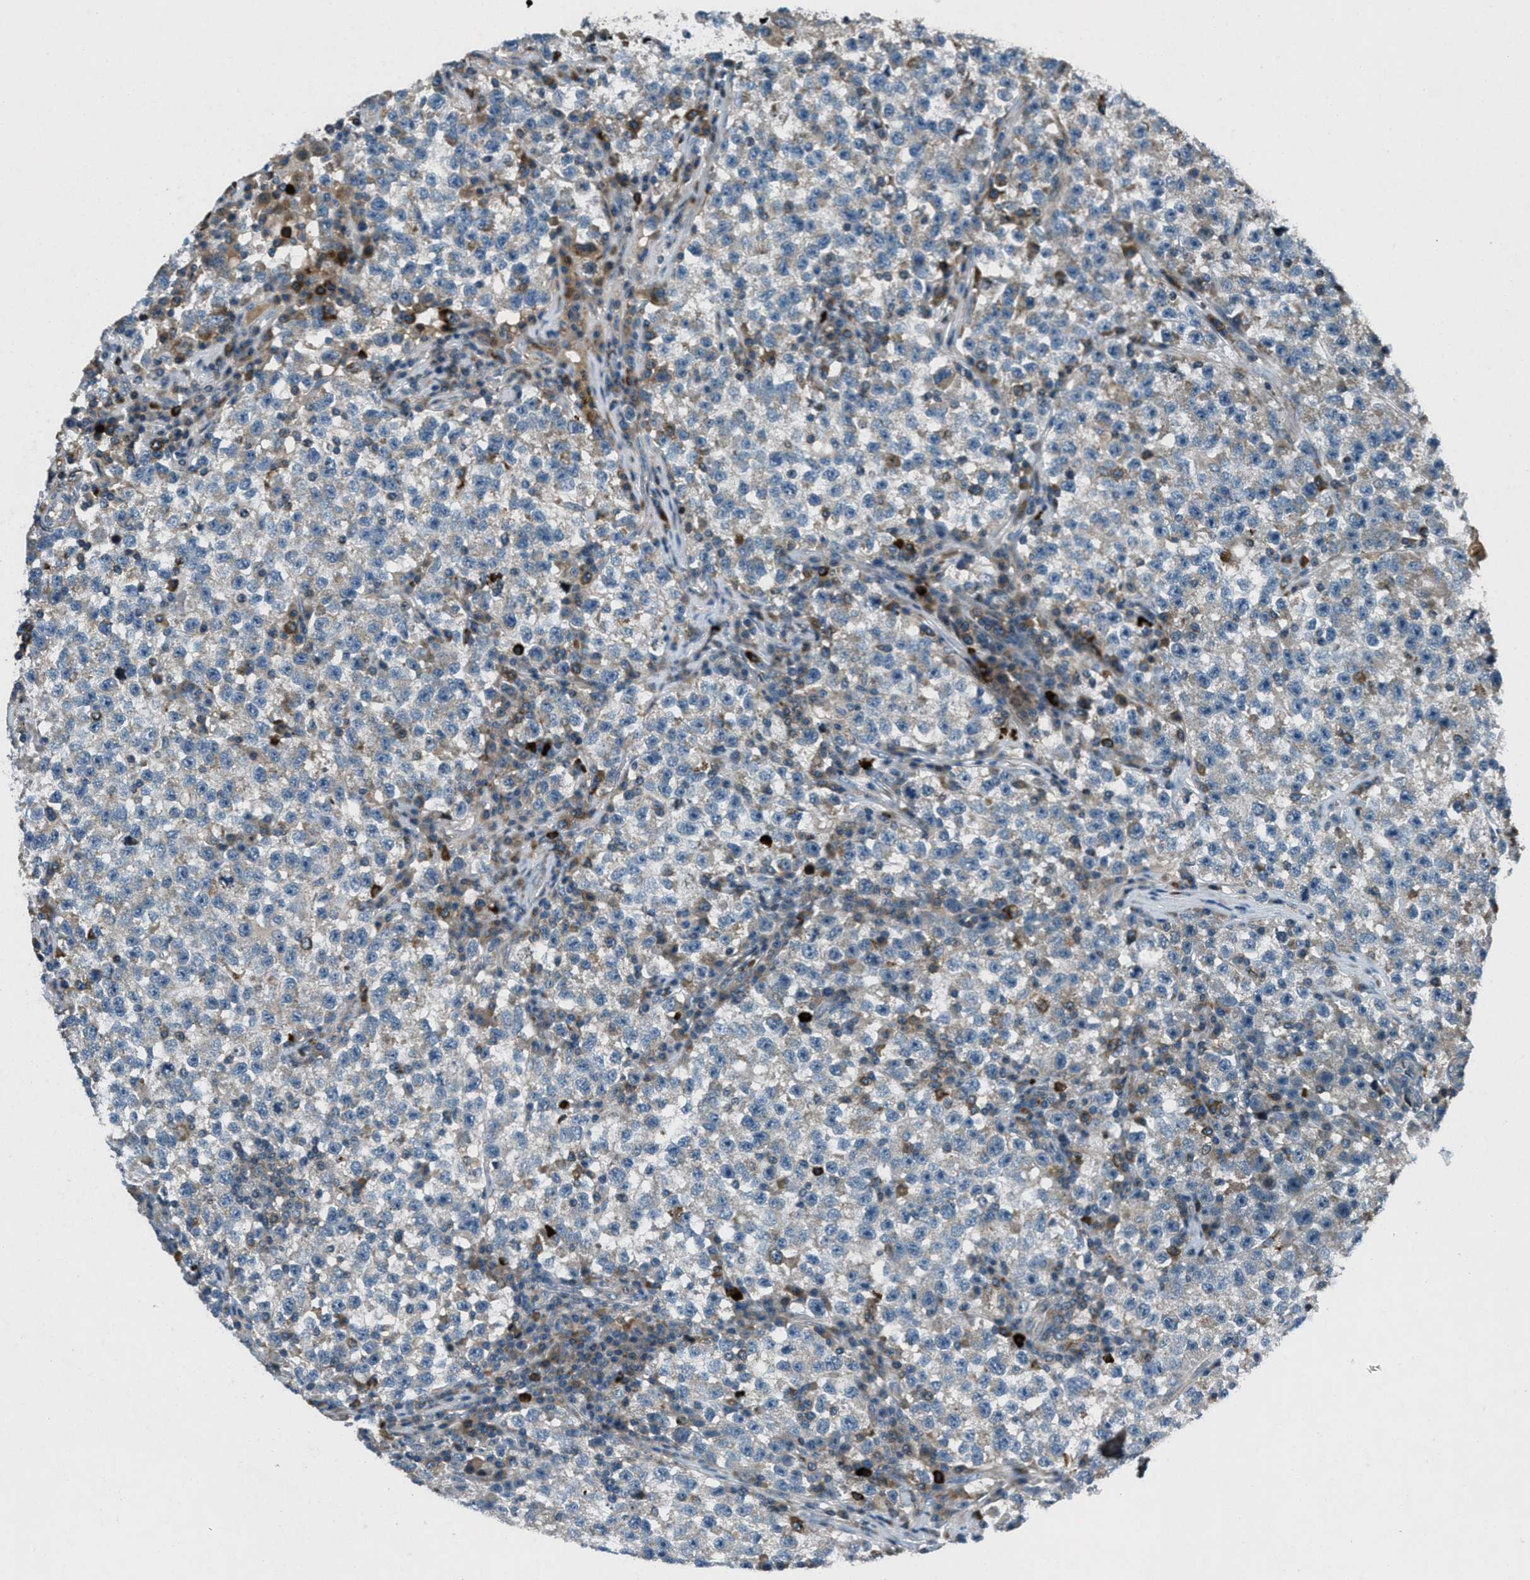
{"staining": {"intensity": "weak", "quantity": "<25%", "location": "cytoplasmic/membranous"}, "tissue": "testis cancer", "cell_type": "Tumor cells", "image_type": "cancer", "snomed": [{"axis": "morphology", "description": "Seminoma, NOS"}, {"axis": "topography", "description": "Testis"}], "caption": "Immunohistochemistry (IHC) image of neoplastic tissue: testis seminoma stained with DAB (3,3'-diaminobenzidine) reveals no significant protein positivity in tumor cells. The staining is performed using DAB (3,3'-diaminobenzidine) brown chromogen with nuclei counter-stained in using hematoxylin.", "gene": "CLEC2D", "patient": {"sex": "male", "age": 22}}